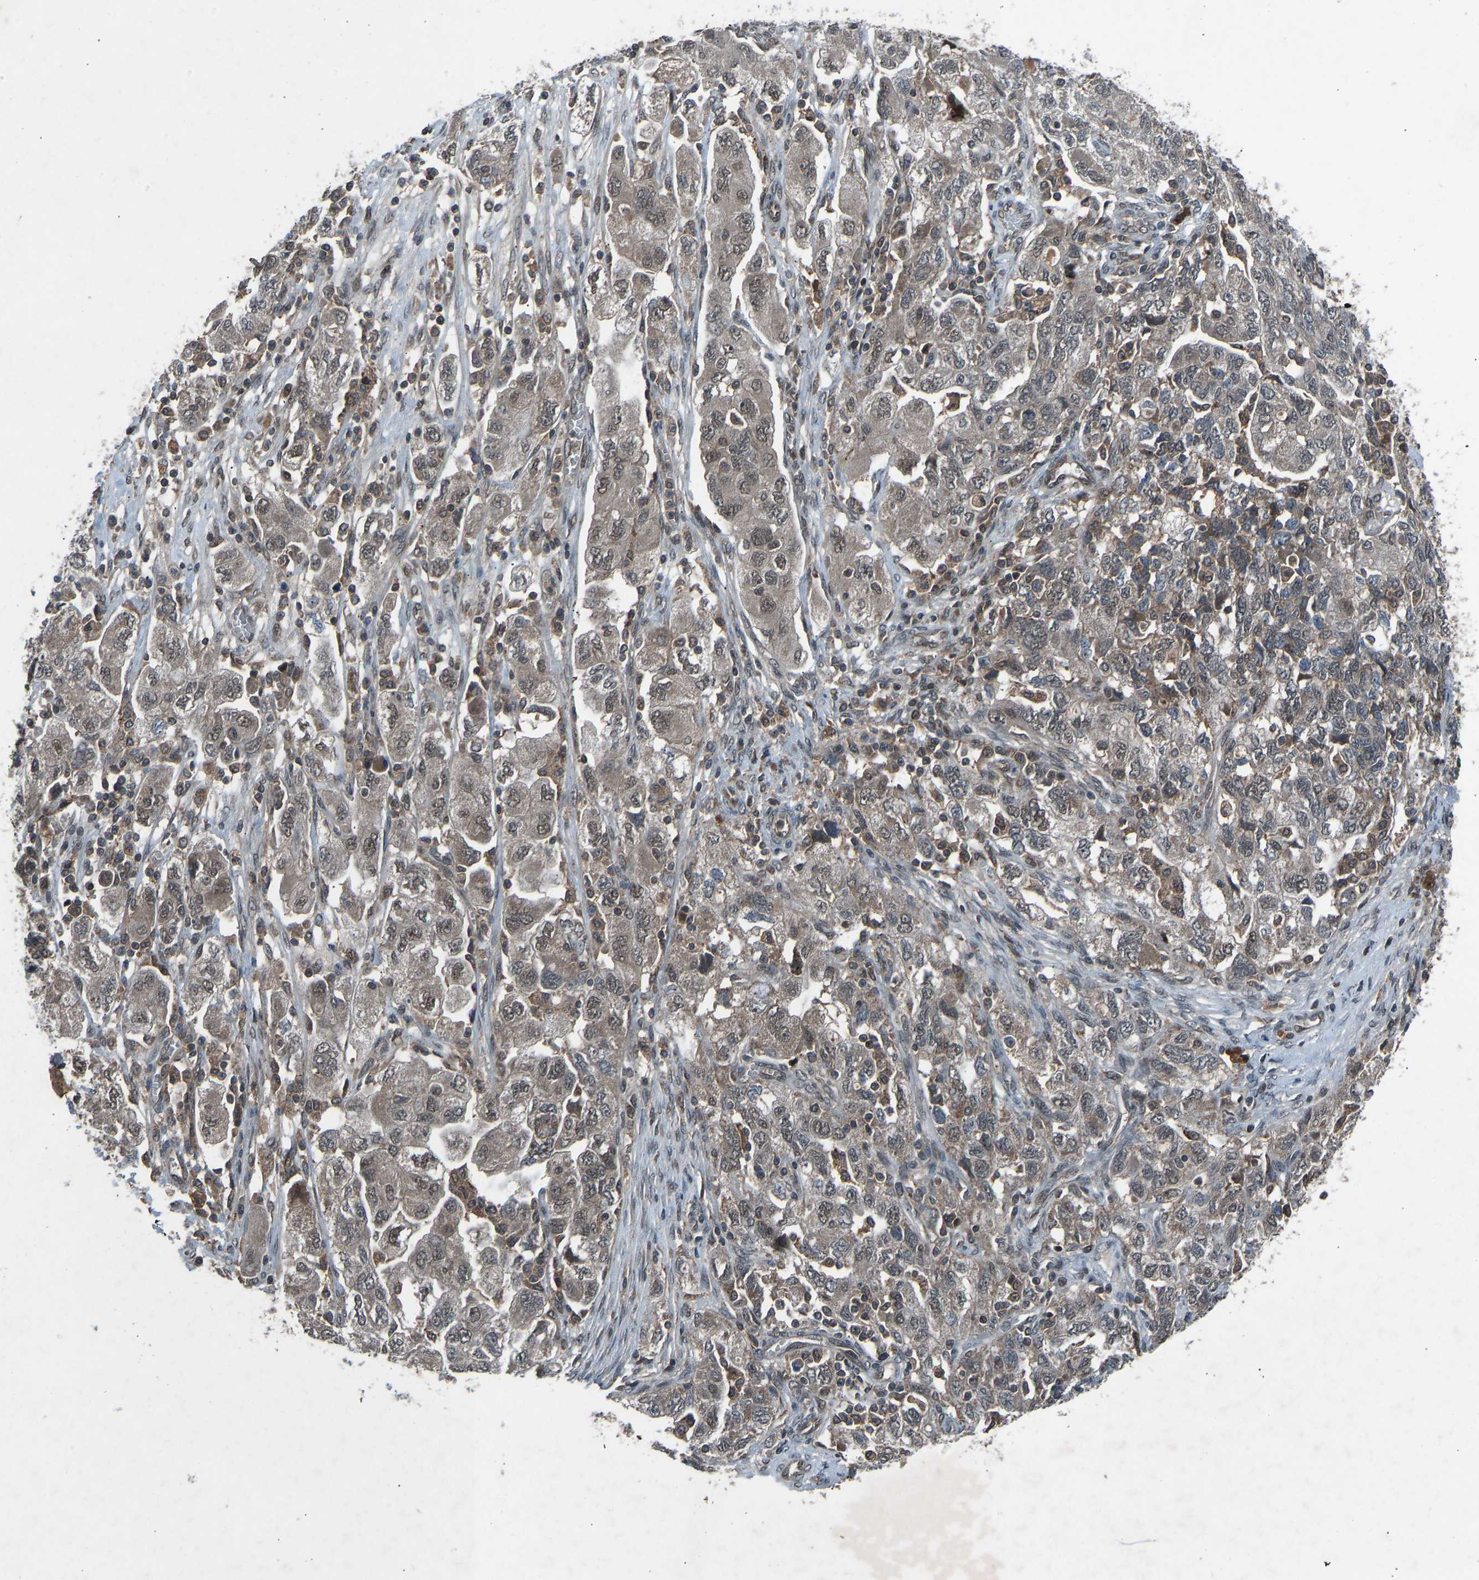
{"staining": {"intensity": "weak", "quantity": ">75%", "location": "cytoplasmic/membranous"}, "tissue": "ovarian cancer", "cell_type": "Tumor cells", "image_type": "cancer", "snomed": [{"axis": "morphology", "description": "Carcinoma, NOS"}, {"axis": "morphology", "description": "Cystadenocarcinoma, serous, NOS"}, {"axis": "topography", "description": "Ovary"}], "caption": "This image demonstrates immunohistochemistry (IHC) staining of human ovarian cancer (serous cystadenocarcinoma), with low weak cytoplasmic/membranous staining in about >75% of tumor cells.", "gene": "SLC43A1", "patient": {"sex": "female", "age": 69}}